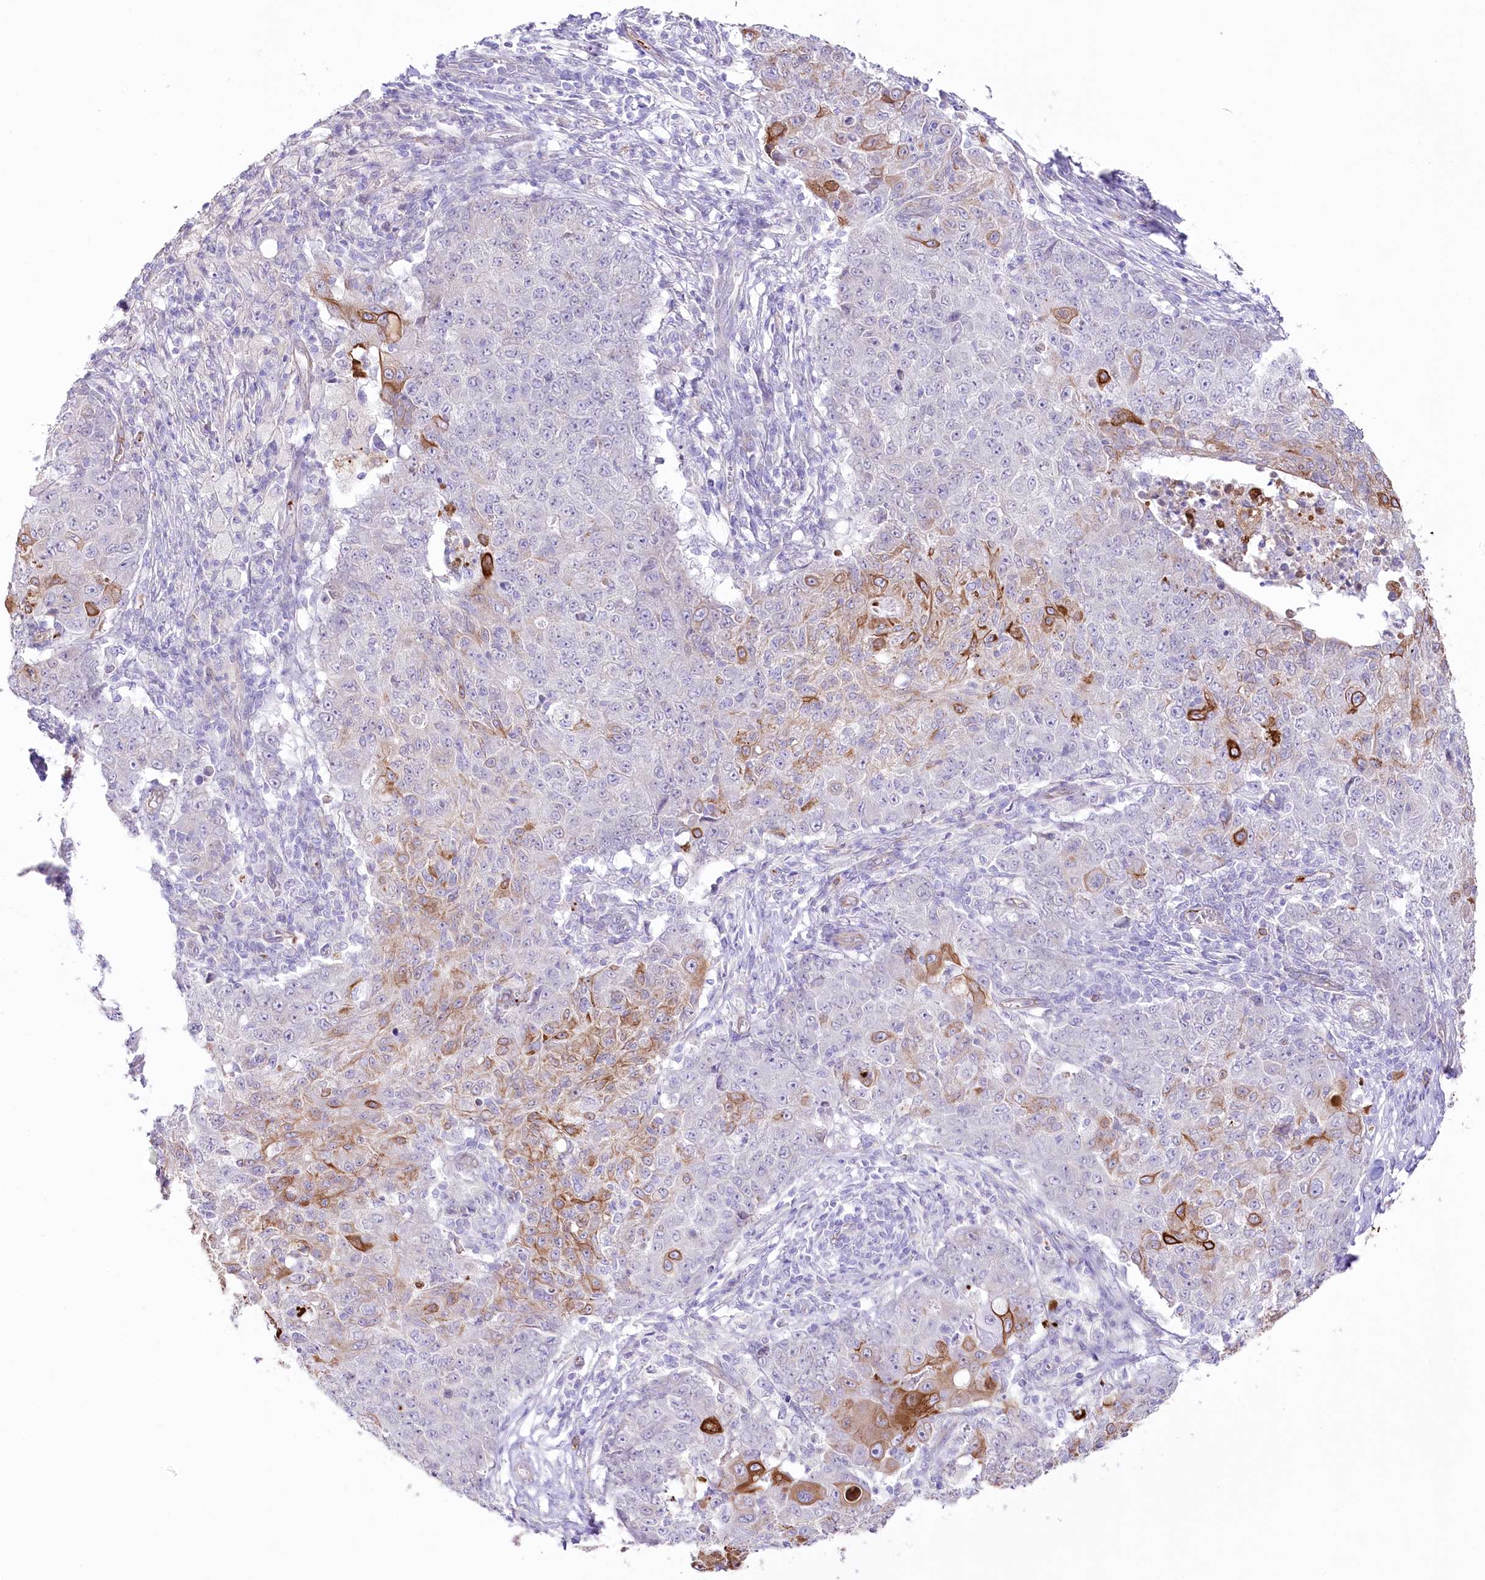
{"staining": {"intensity": "strong", "quantity": "<25%", "location": "cytoplasmic/membranous"}, "tissue": "ovarian cancer", "cell_type": "Tumor cells", "image_type": "cancer", "snomed": [{"axis": "morphology", "description": "Carcinoma, endometroid"}, {"axis": "topography", "description": "Ovary"}], "caption": "Ovarian endometroid carcinoma stained with immunohistochemistry demonstrates strong cytoplasmic/membranous expression in approximately <25% of tumor cells.", "gene": "SLC39A10", "patient": {"sex": "female", "age": 42}}